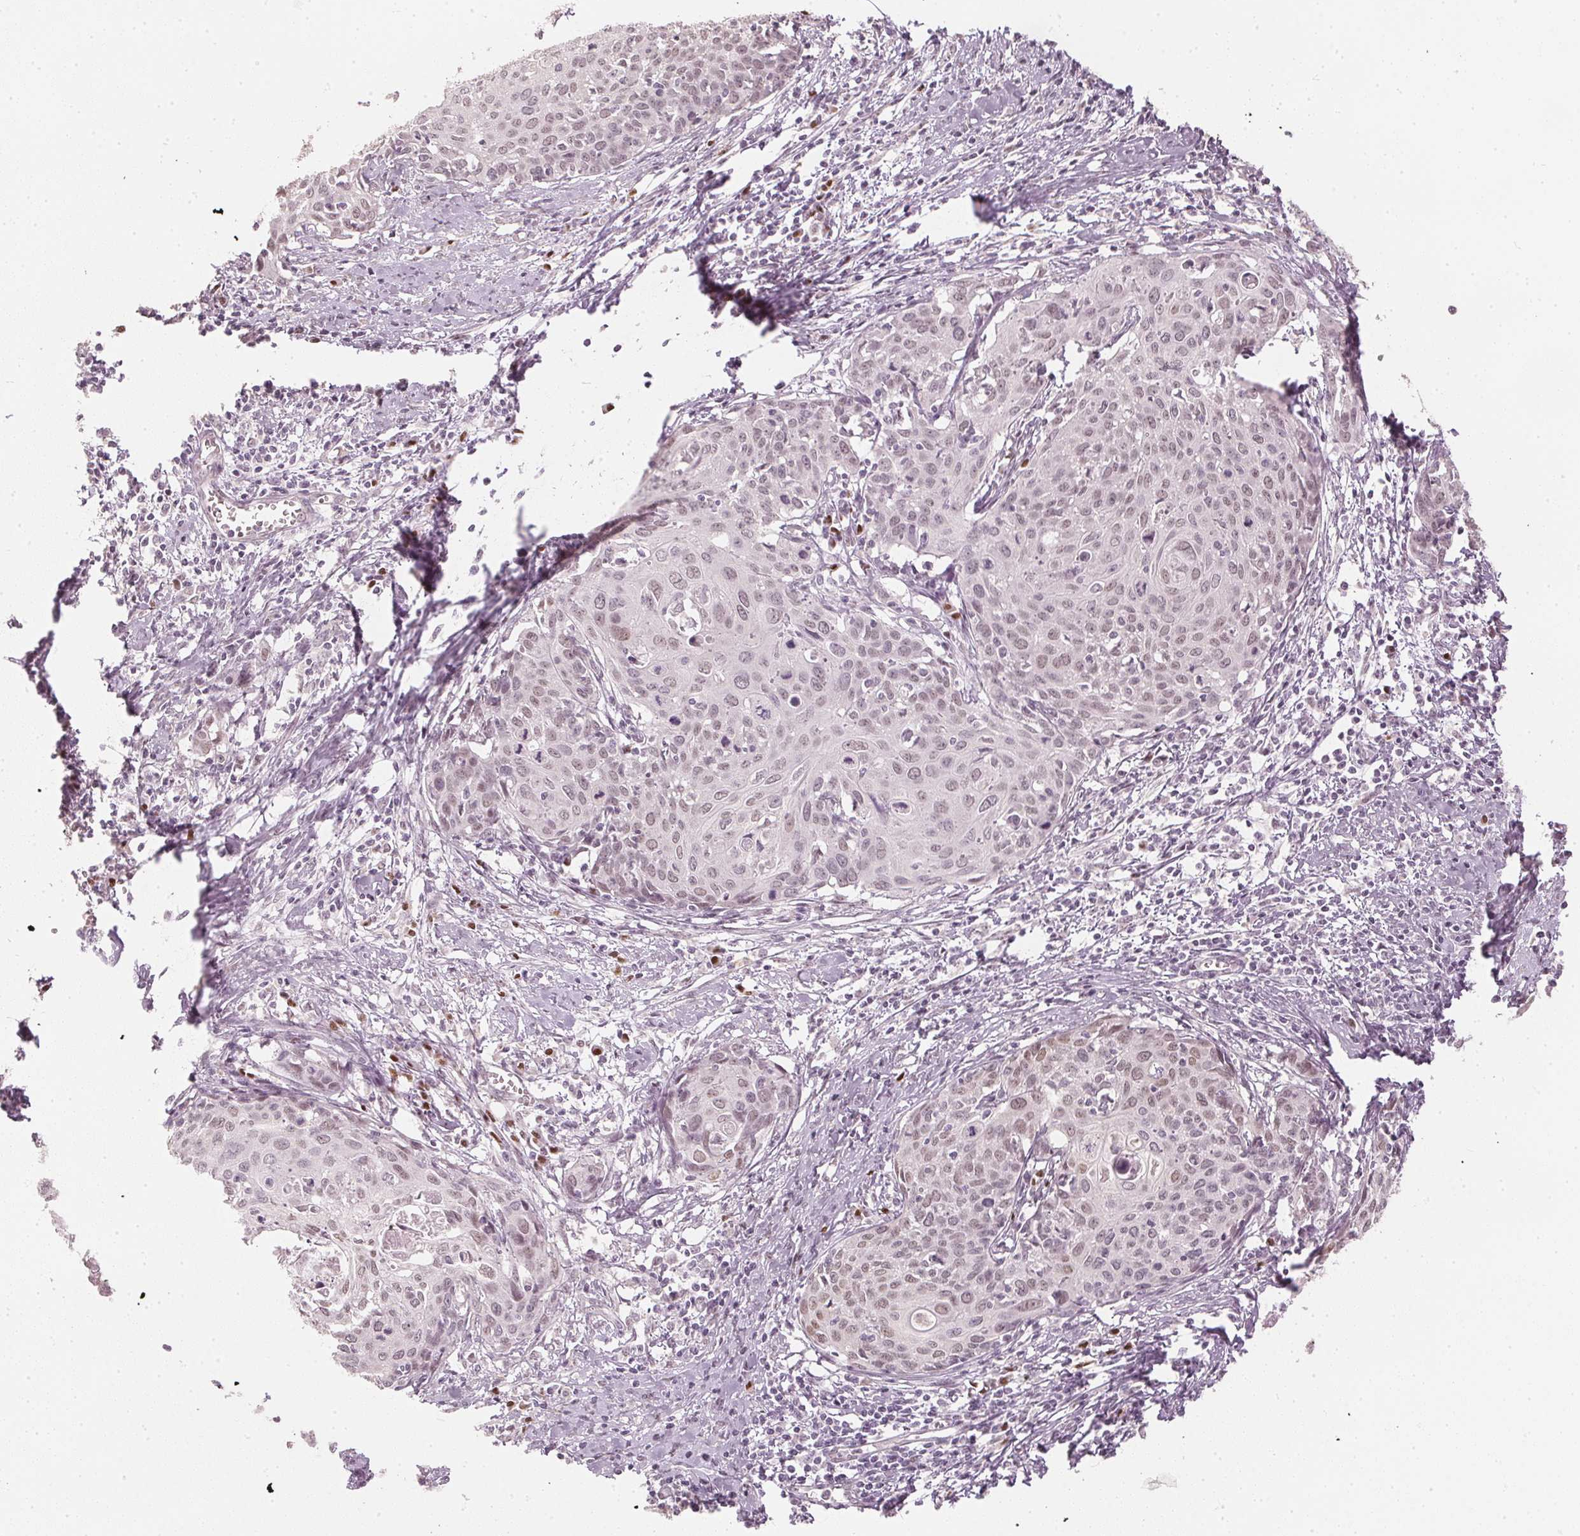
{"staining": {"intensity": "weak", "quantity": "<25%", "location": "nuclear"}, "tissue": "cervical cancer", "cell_type": "Tumor cells", "image_type": "cancer", "snomed": [{"axis": "morphology", "description": "Squamous cell carcinoma, NOS"}, {"axis": "topography", "description": "Cervix"}], "caption": "This is a photomicrograph of immunohistochemistry (IHC) staining of squamous cell carcinoma (cervical), which shows no expression in tumor cells.", "gene": "SLC39A3", "patient": {"sex": "female", "age": 62}}